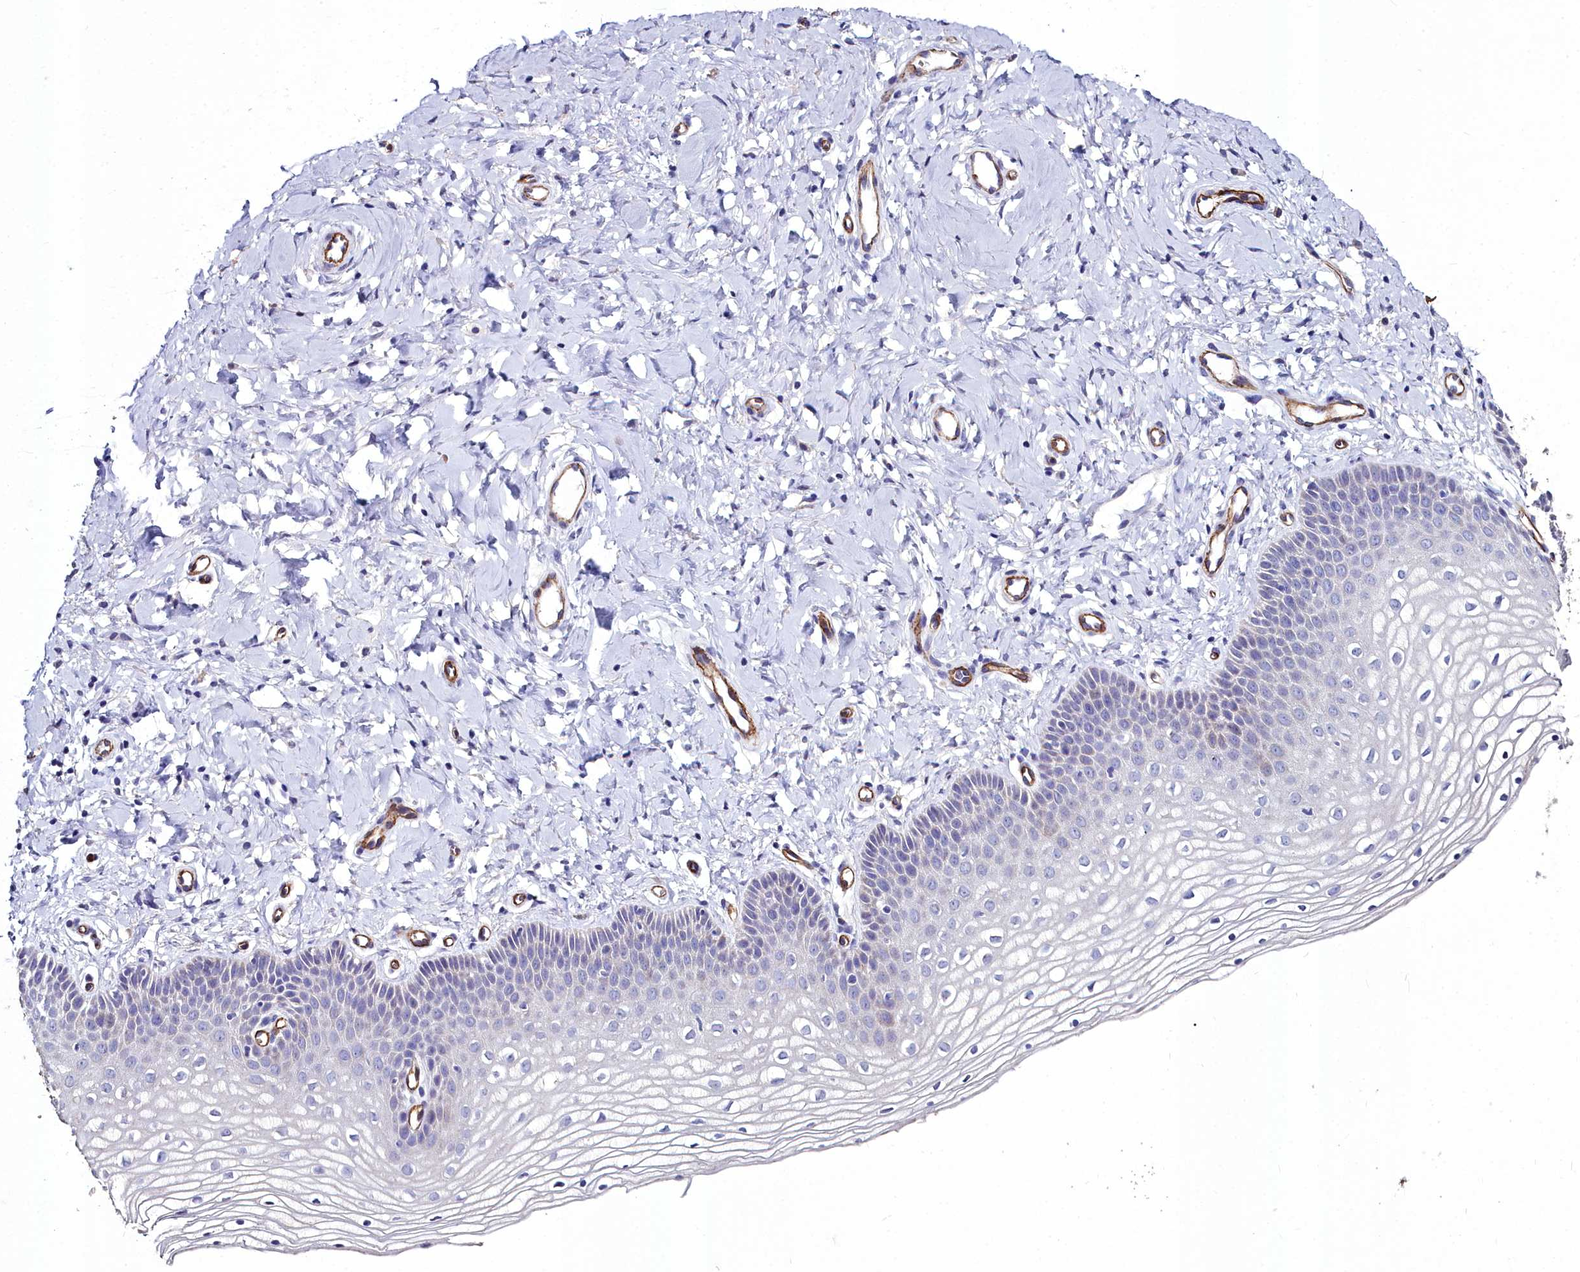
{"staining": {"intensity": "negative", "quantity": "none", "location": "none"}, "tissue": "vagina", "cell_type": "Squamous epithelial cells", "image_type": "normal", "snomed": [{"axis": "morphology", "description": "Normal tissue, NOS"}, {"axis": "topography", "description": "Vagina"}], "caption": "IHC histopathology image of unremarkable vagina: vagina stained with DAB reveals no significant protein expression in squamous epithelial cells.", "gene": "CYP4F11", "patient": {"sex": "female", "age": 68}}